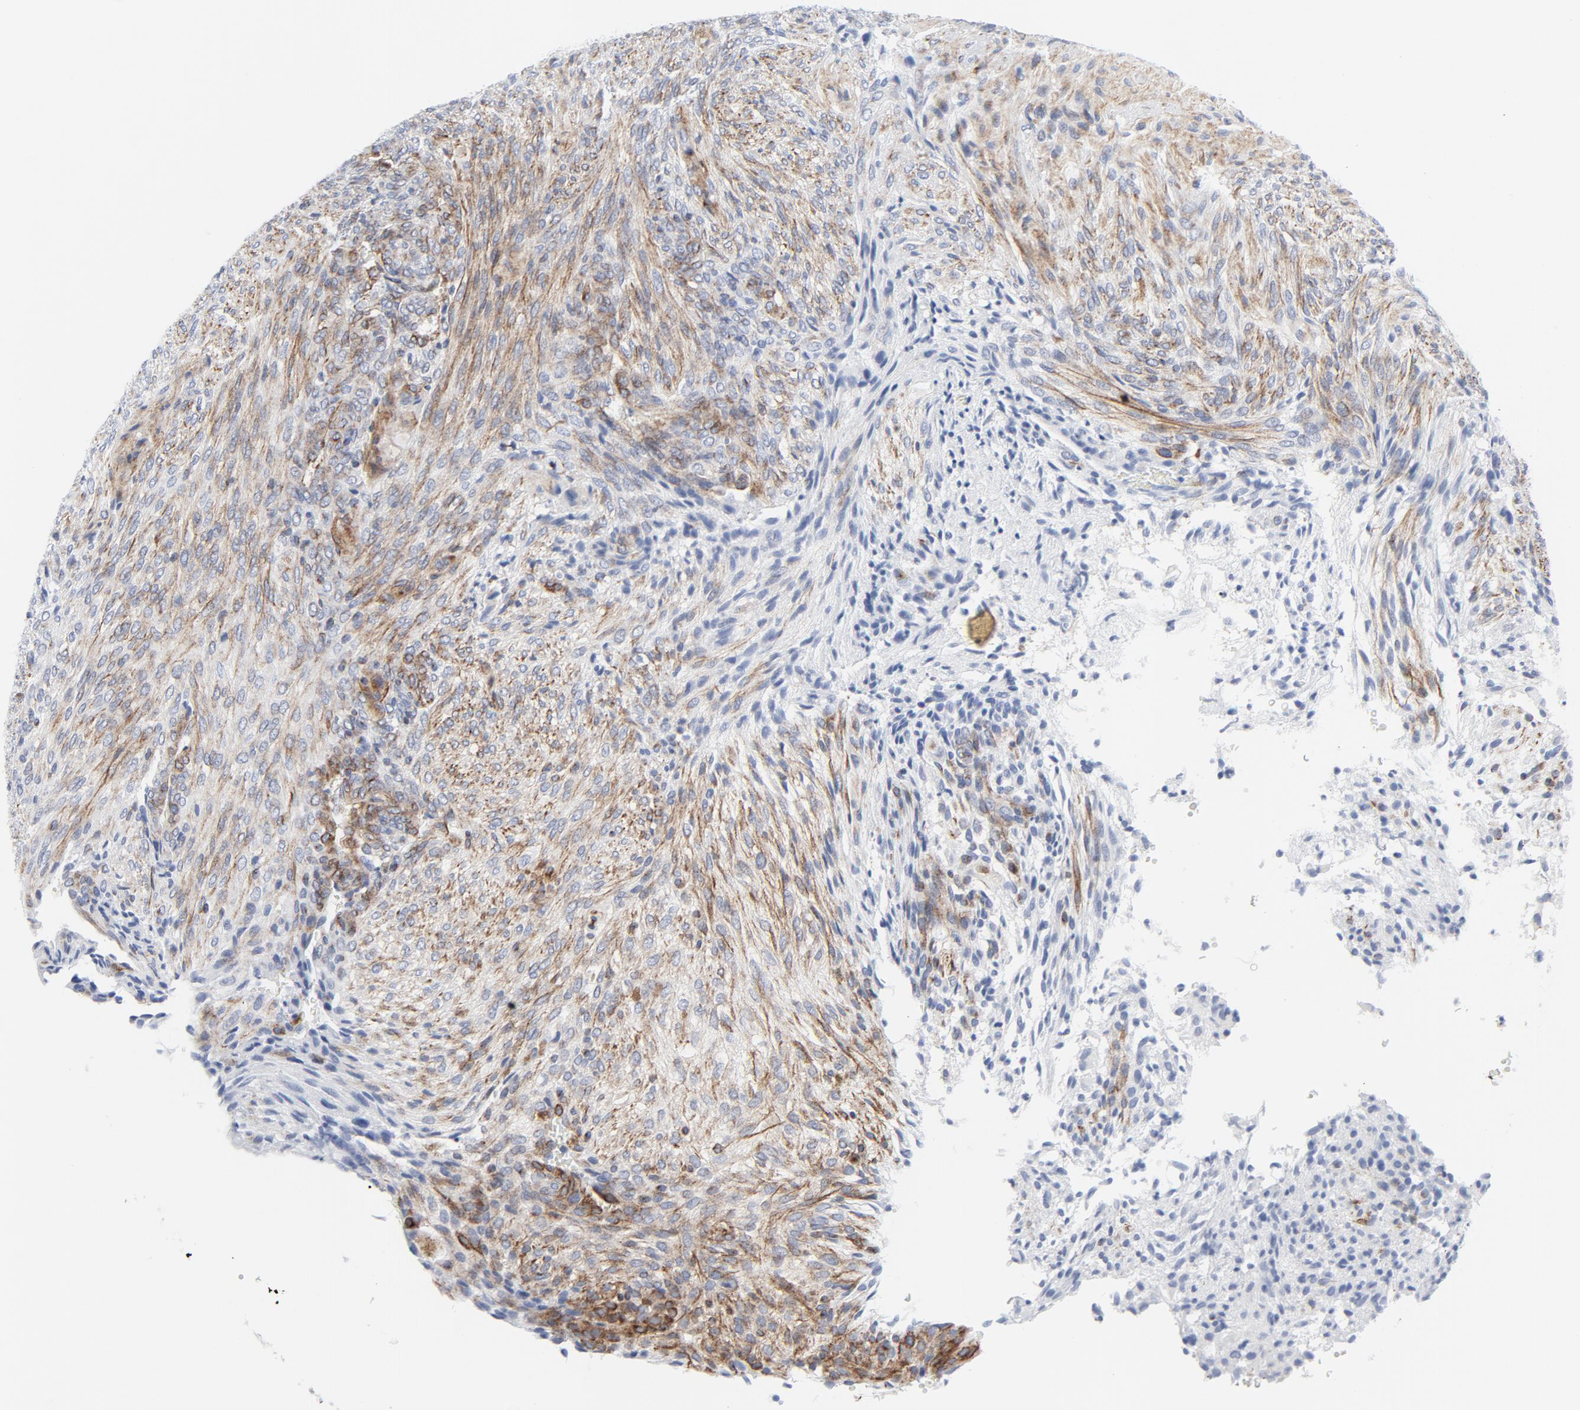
{"staining": {"intensity": "moderate", "quantity": "25%-75%", "location": "cytoplasmic/membranous"}, "tissue": "glioma", "cell_type": "Tumor cells", "image_type": "cancer", "snomed": [{"axis": "morphology", "description": "Glioma, malignant, High grade"}, {"axis": "topography", "description": "Cerebral cortex"}], "caption": "A high-resolution photomicrograph shows IHC staining of glioma, which displays moderate cytoplasmic/membranous positivity in about 25%-75% of tumor cells.", "gene": "TUBB1", "patient": {"sex": "female", "age": 55}}